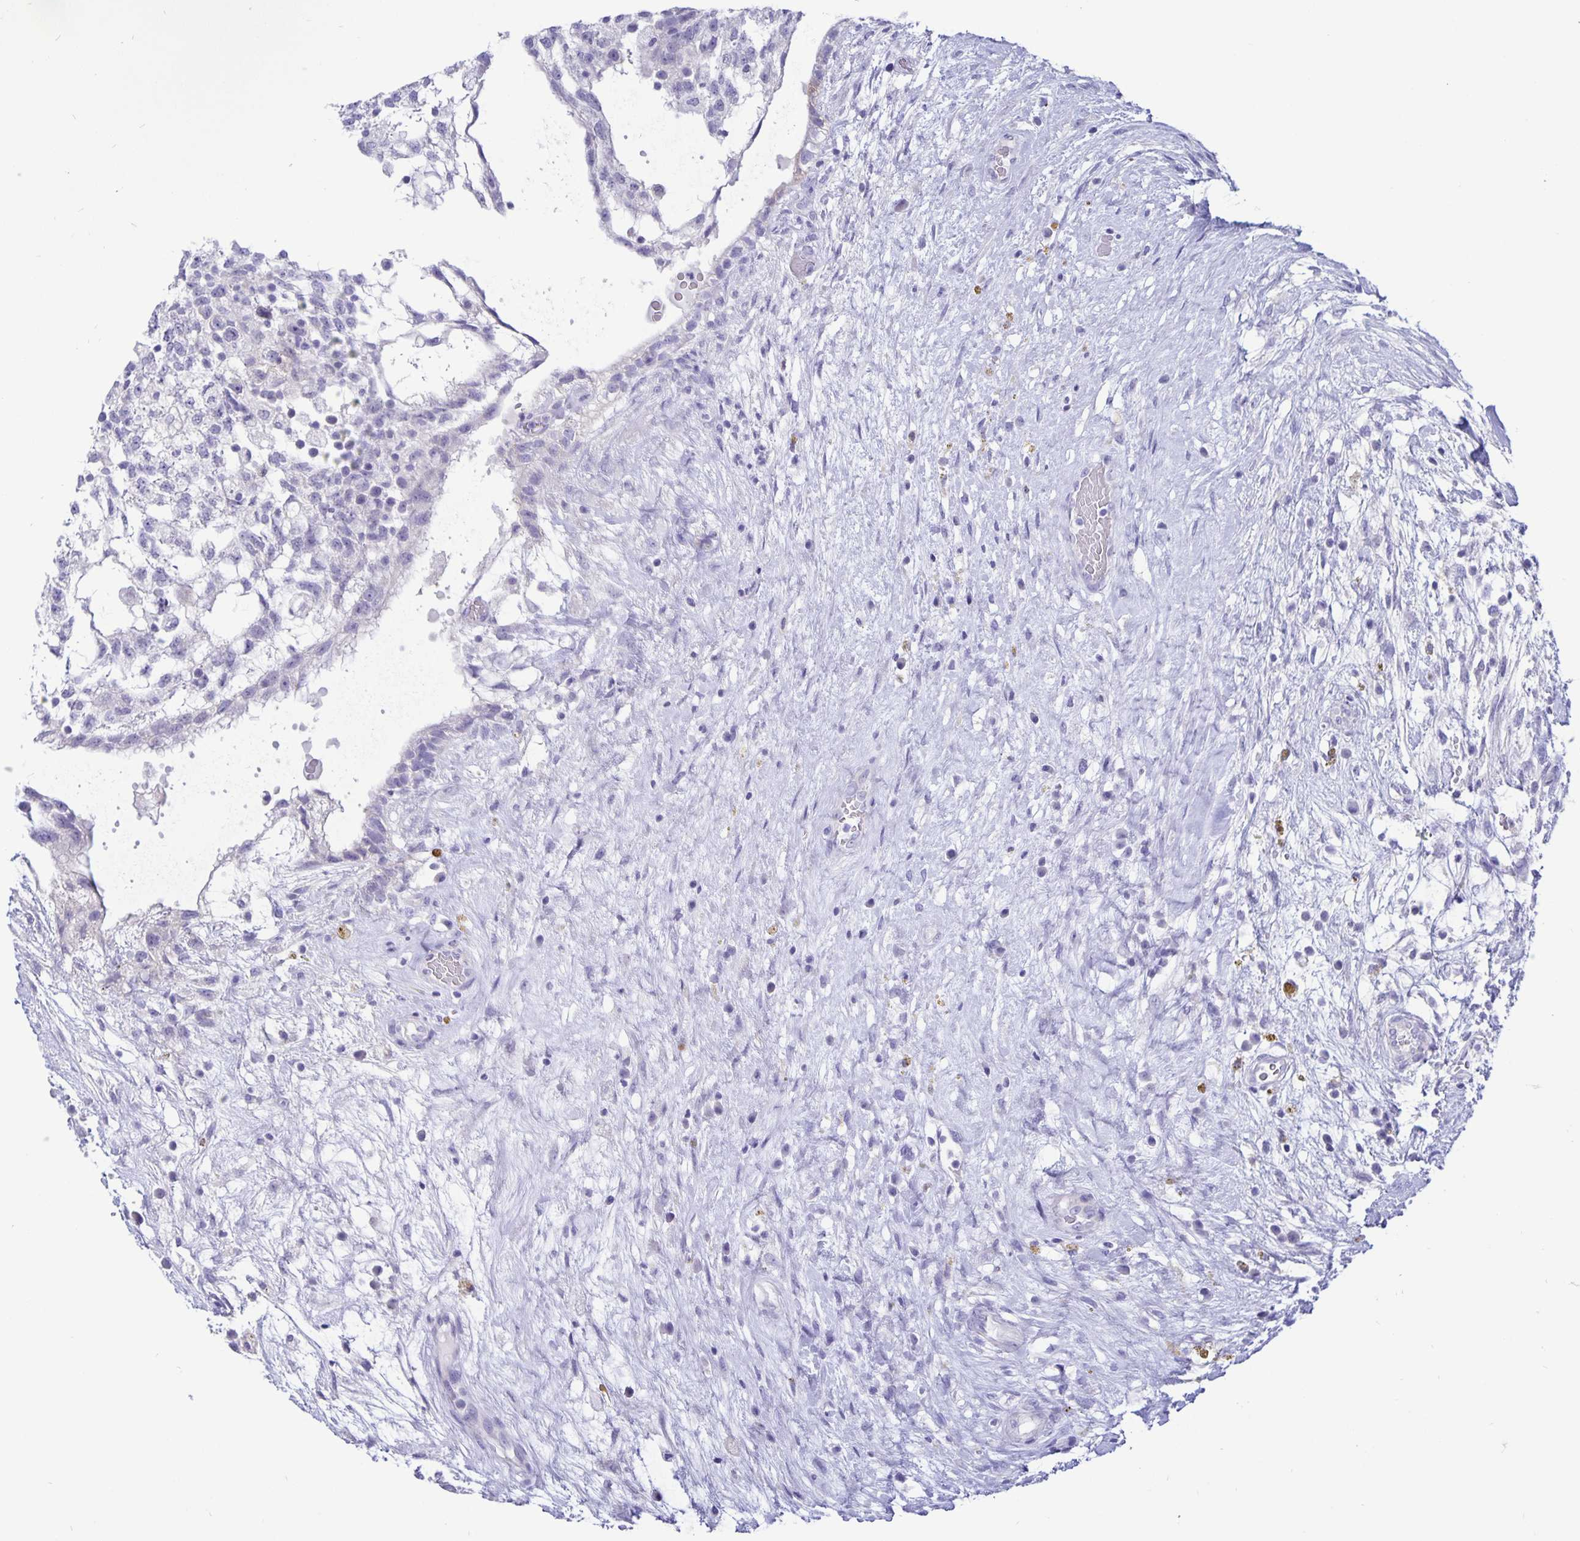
{"staining": {"intensity": "negative", "quantity": "none", "location": "none"}, "tissue": "testis cancer", "cell_type": "Tumor cells", "image_type": "cancer", "snomed": [{"axis": "morphology", "description": "Normal tissue, NOS"}, {"axis": "morphology", "description": "Carcinoma, Embryonal, NOS"}, {"axis": "topography", "description": "Testis"}], "caption": "High magnification brightfield microscopy of testis embryonal carcinoma stained with DAB (brown) and counterstained with hematoxylin (blue): tumor cells show no significant positivity.", "gene": "ERMN", "patient": {"sex": "male", "age": 32}}